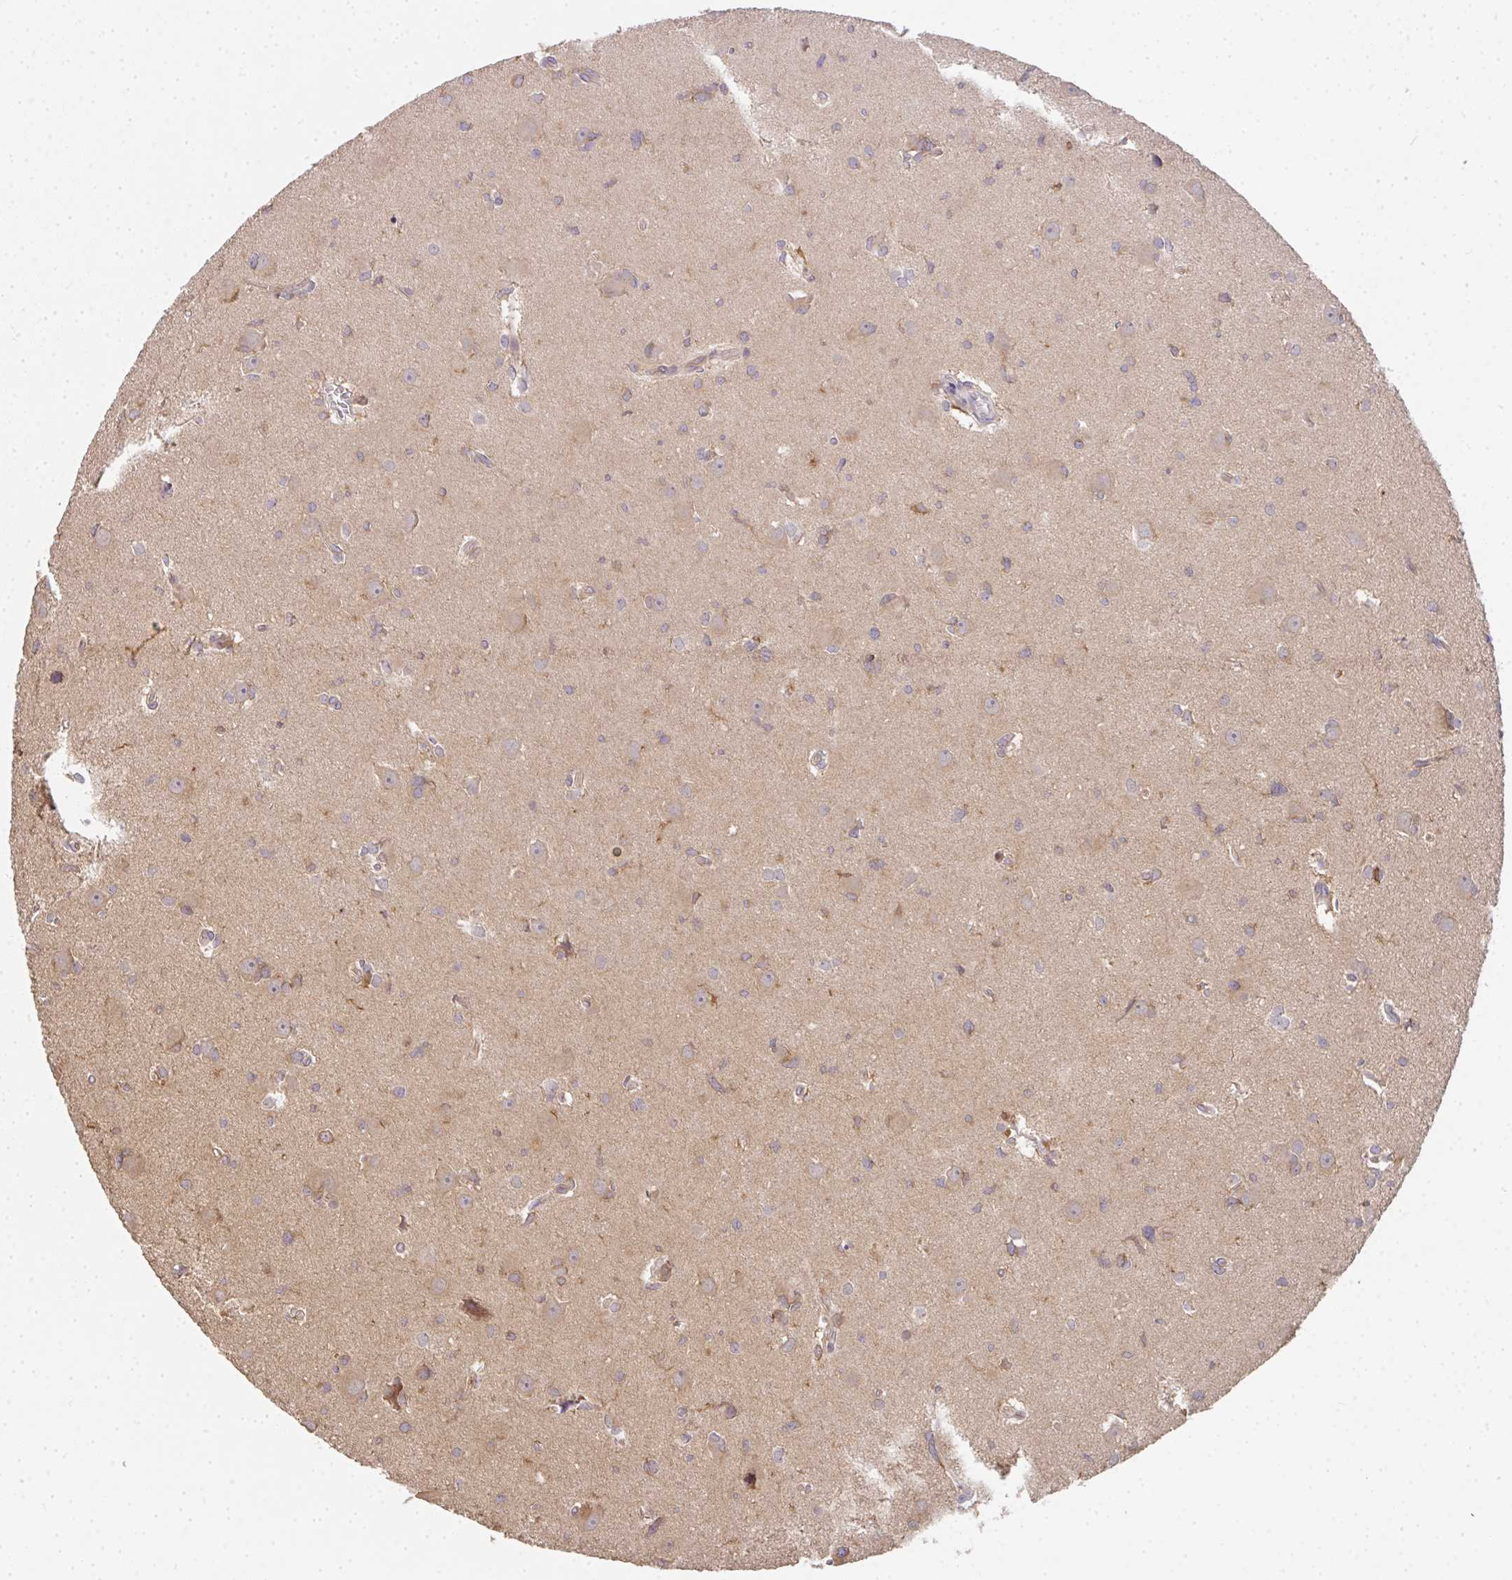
{"staining": {"intensity": "weak", "quantity": "25%-75%", "location": "cytoplasmic/membranous"}, "tissue": "glioma", "cell_type": "Tumor cells", "image_type": "cancer", "snomed": [{"axis": "morphology", "description": "Glioma, malignant, High grade"}, {"axis": "topography", "description": "Brain"}], "caption": "High-power microscopy captured an IHC photomicrograph of glioma, revealing weak cytoplasmic/membranous staining in about 25%-75% of tumor cells.", "gene": "EEF1AKMT1", "patient": {"sex": "male", "age": 23}}